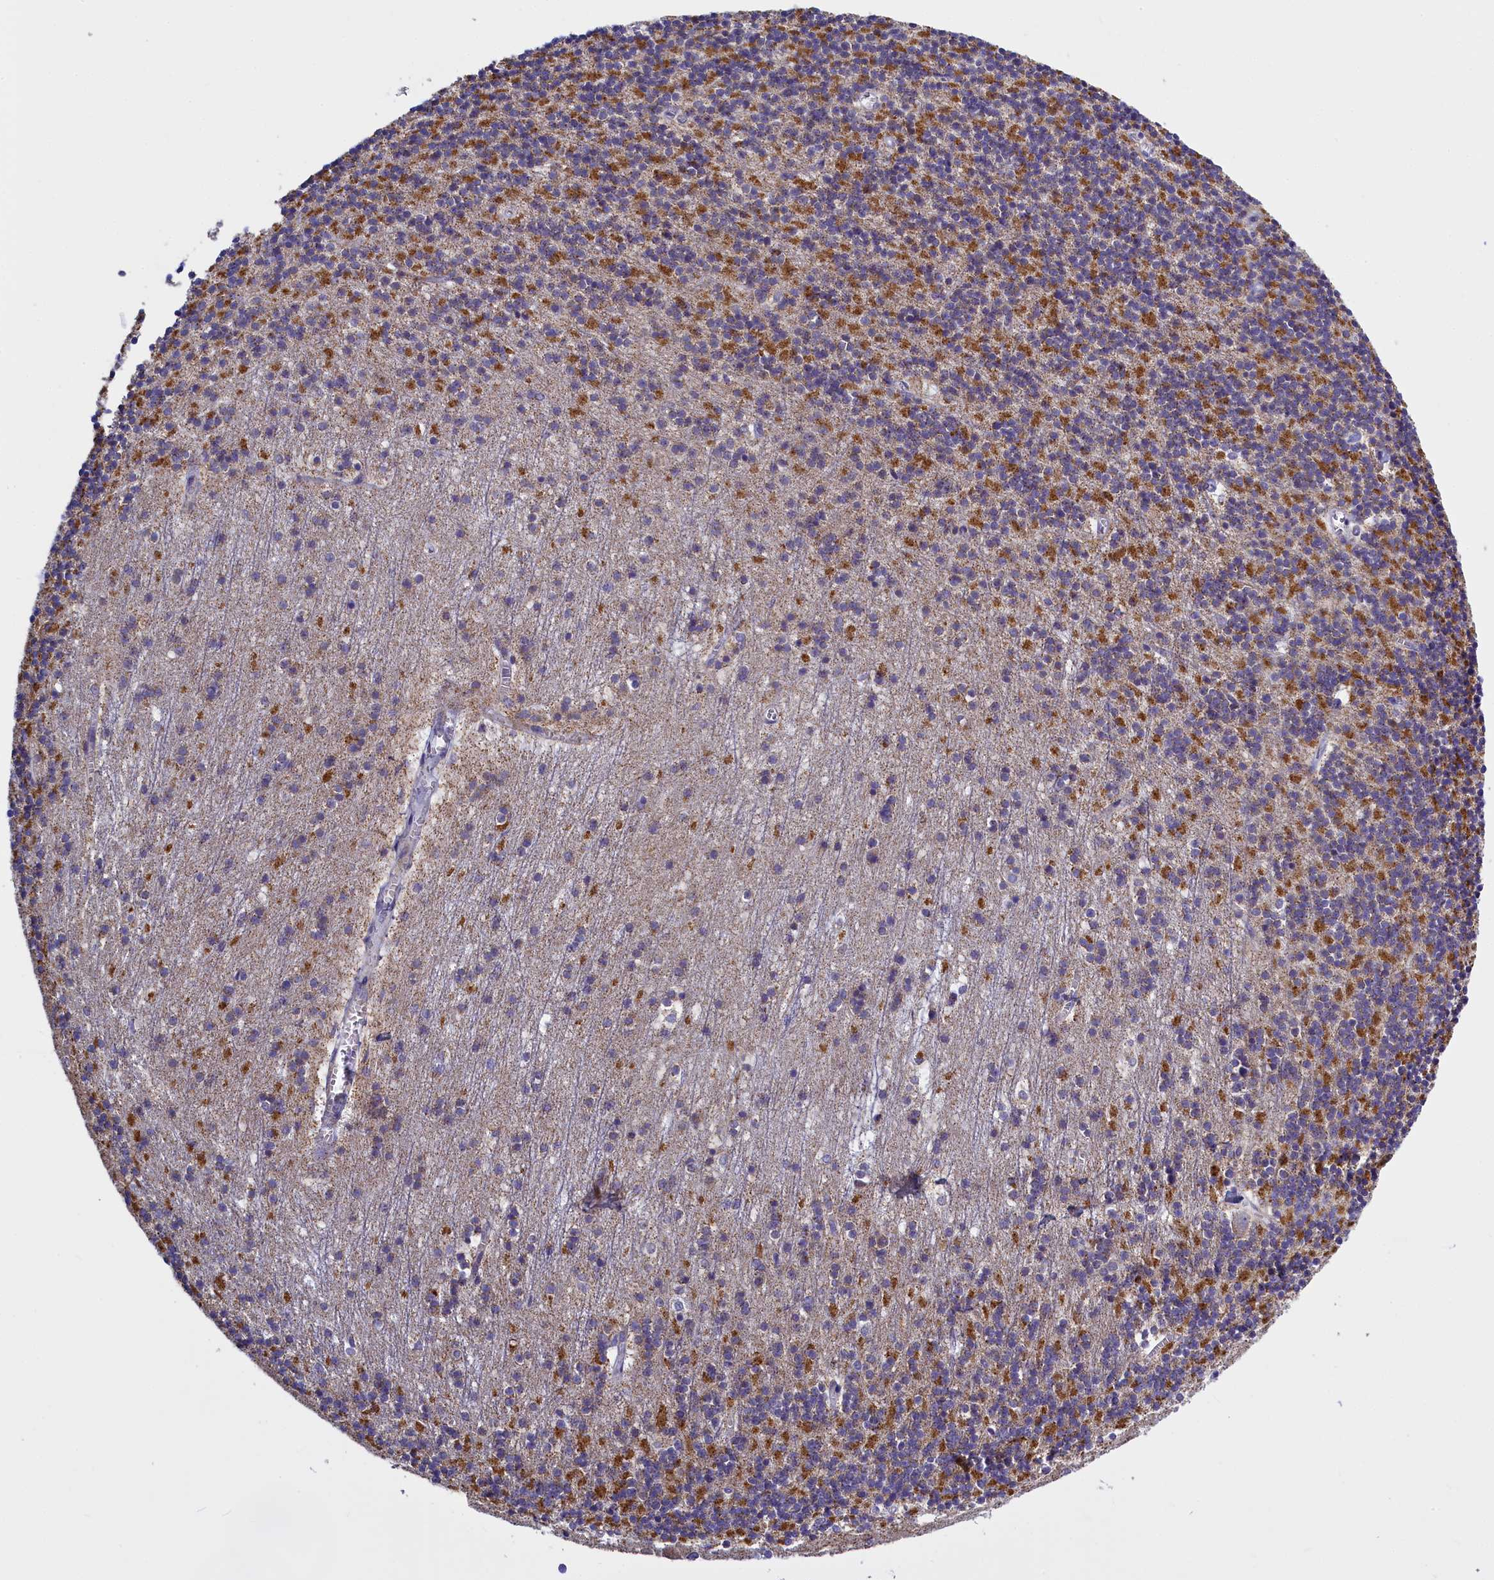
{"staining": {"intensity": "moderate", "quantity": "25%-75%", "location": "cytoplasmic/membranous"}, "tissue": "cerebellum", "cell_type": "Cells in granular layer", "image_type": "normal", "snomed": [{"axis": "morphology", "description": "Normal tissue, NOS"}, {"axis": "topography", "description": "Cerebellum"}], "caption": "Cerebellum stained for a protein (brown) reveals moderate cytoplasmic/membranous positive expression in approximately 25%-75% of cells in granular layer.", "gene": "IFT122", "patient": {"sex": "male", "age": 54}}